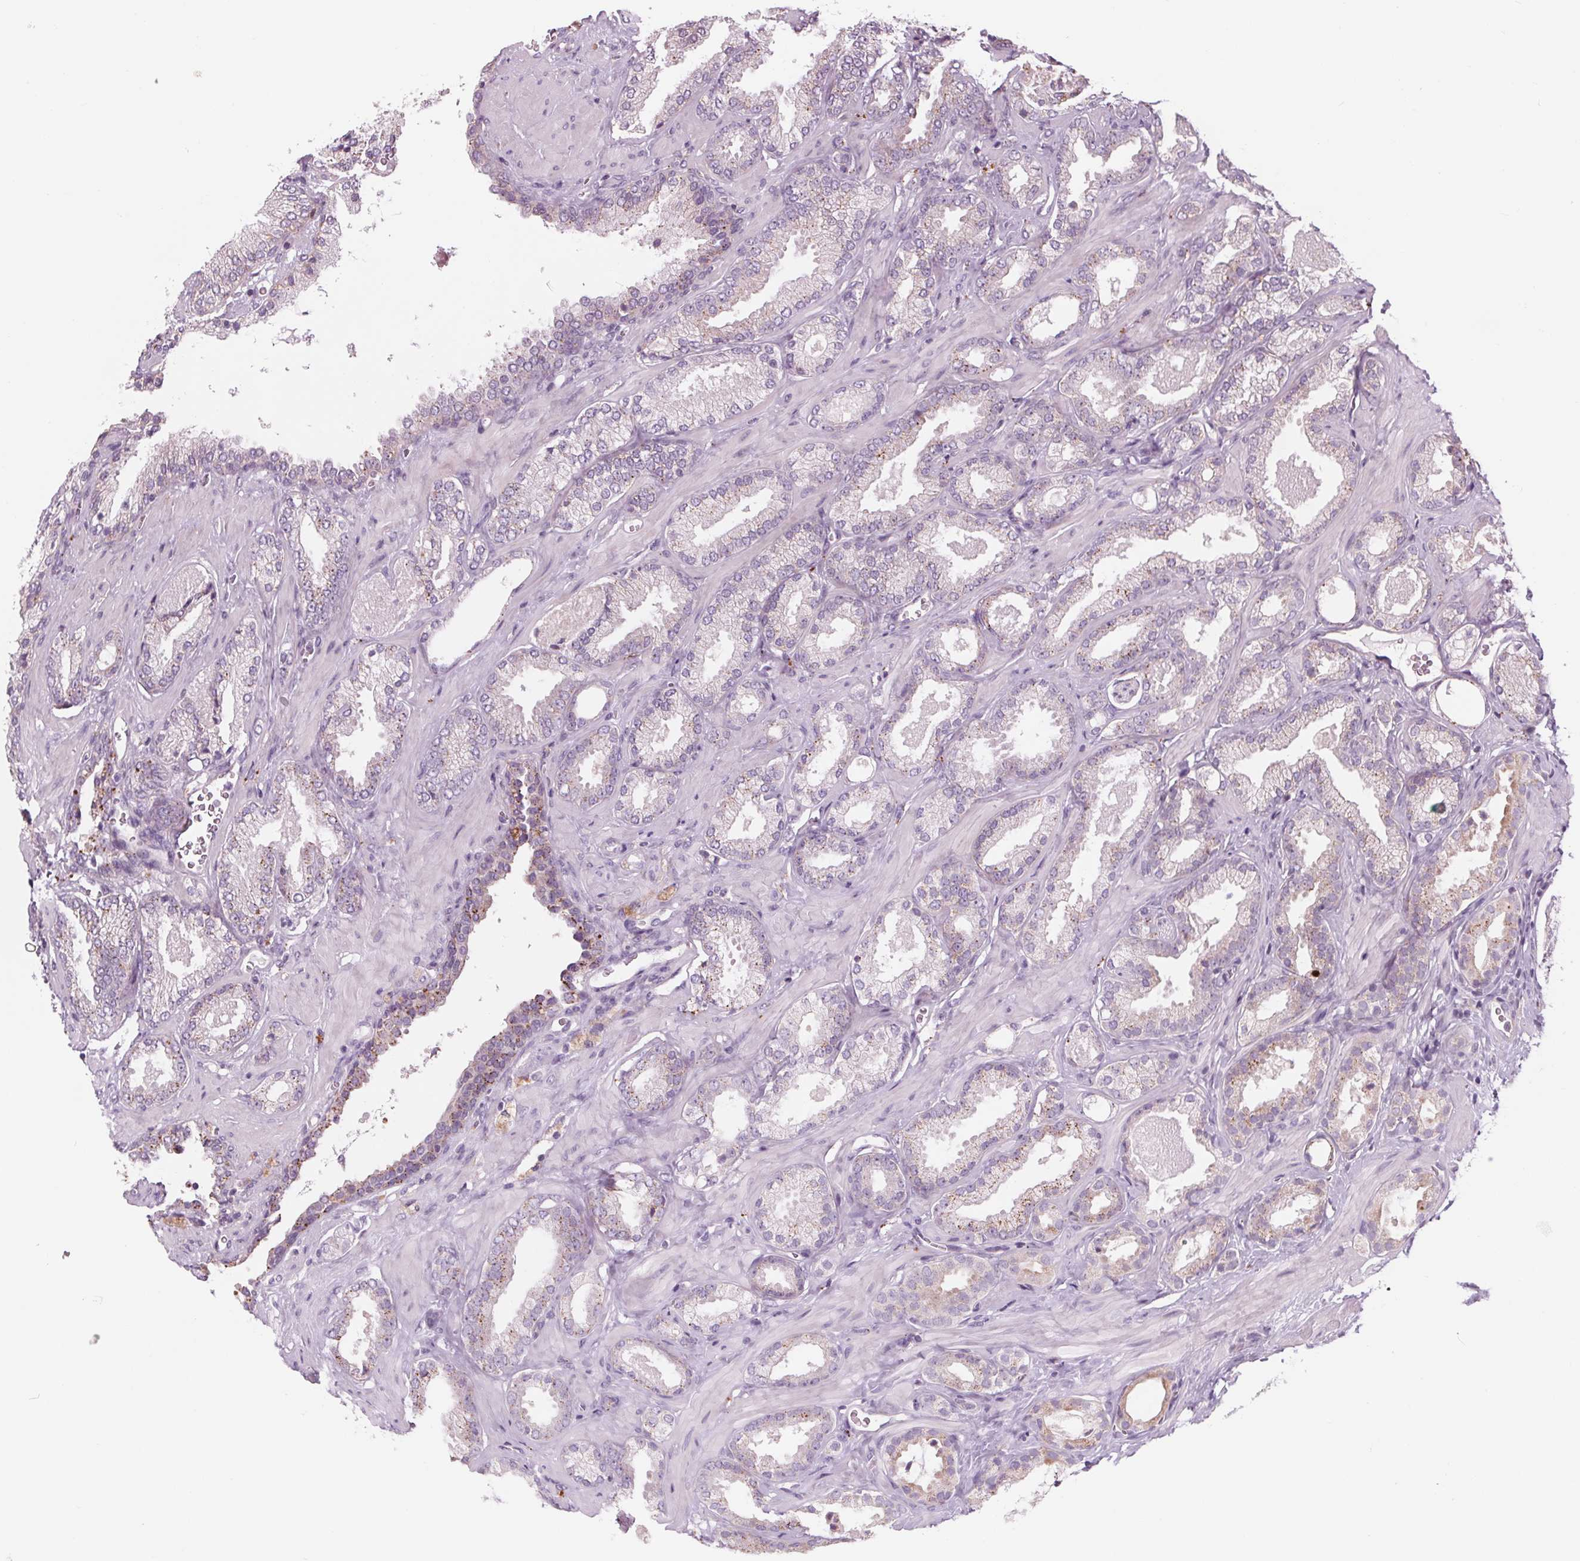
{"staining": {"intensity": "moderate", "quantity": "<25%", "location": "cytoplasmic/membranous"}, "tissue": "prostate cancer", "cell_type": "Tumor cells", "image_type": "cancer", "snomed": [{"axis": "morphology", "description": "Adenocarcinoma, Low grade"}, {"axis": "topography", "description": "Prostate"}], "caption": "The image exhibits a brown stain indicating the presence of a protein in the cytoplasmic/membranous of tumor cells in prostate low-grade adenocarcinoma.", "gene": "SAMD5", "patient": {"sex": "male", "age": 62}}